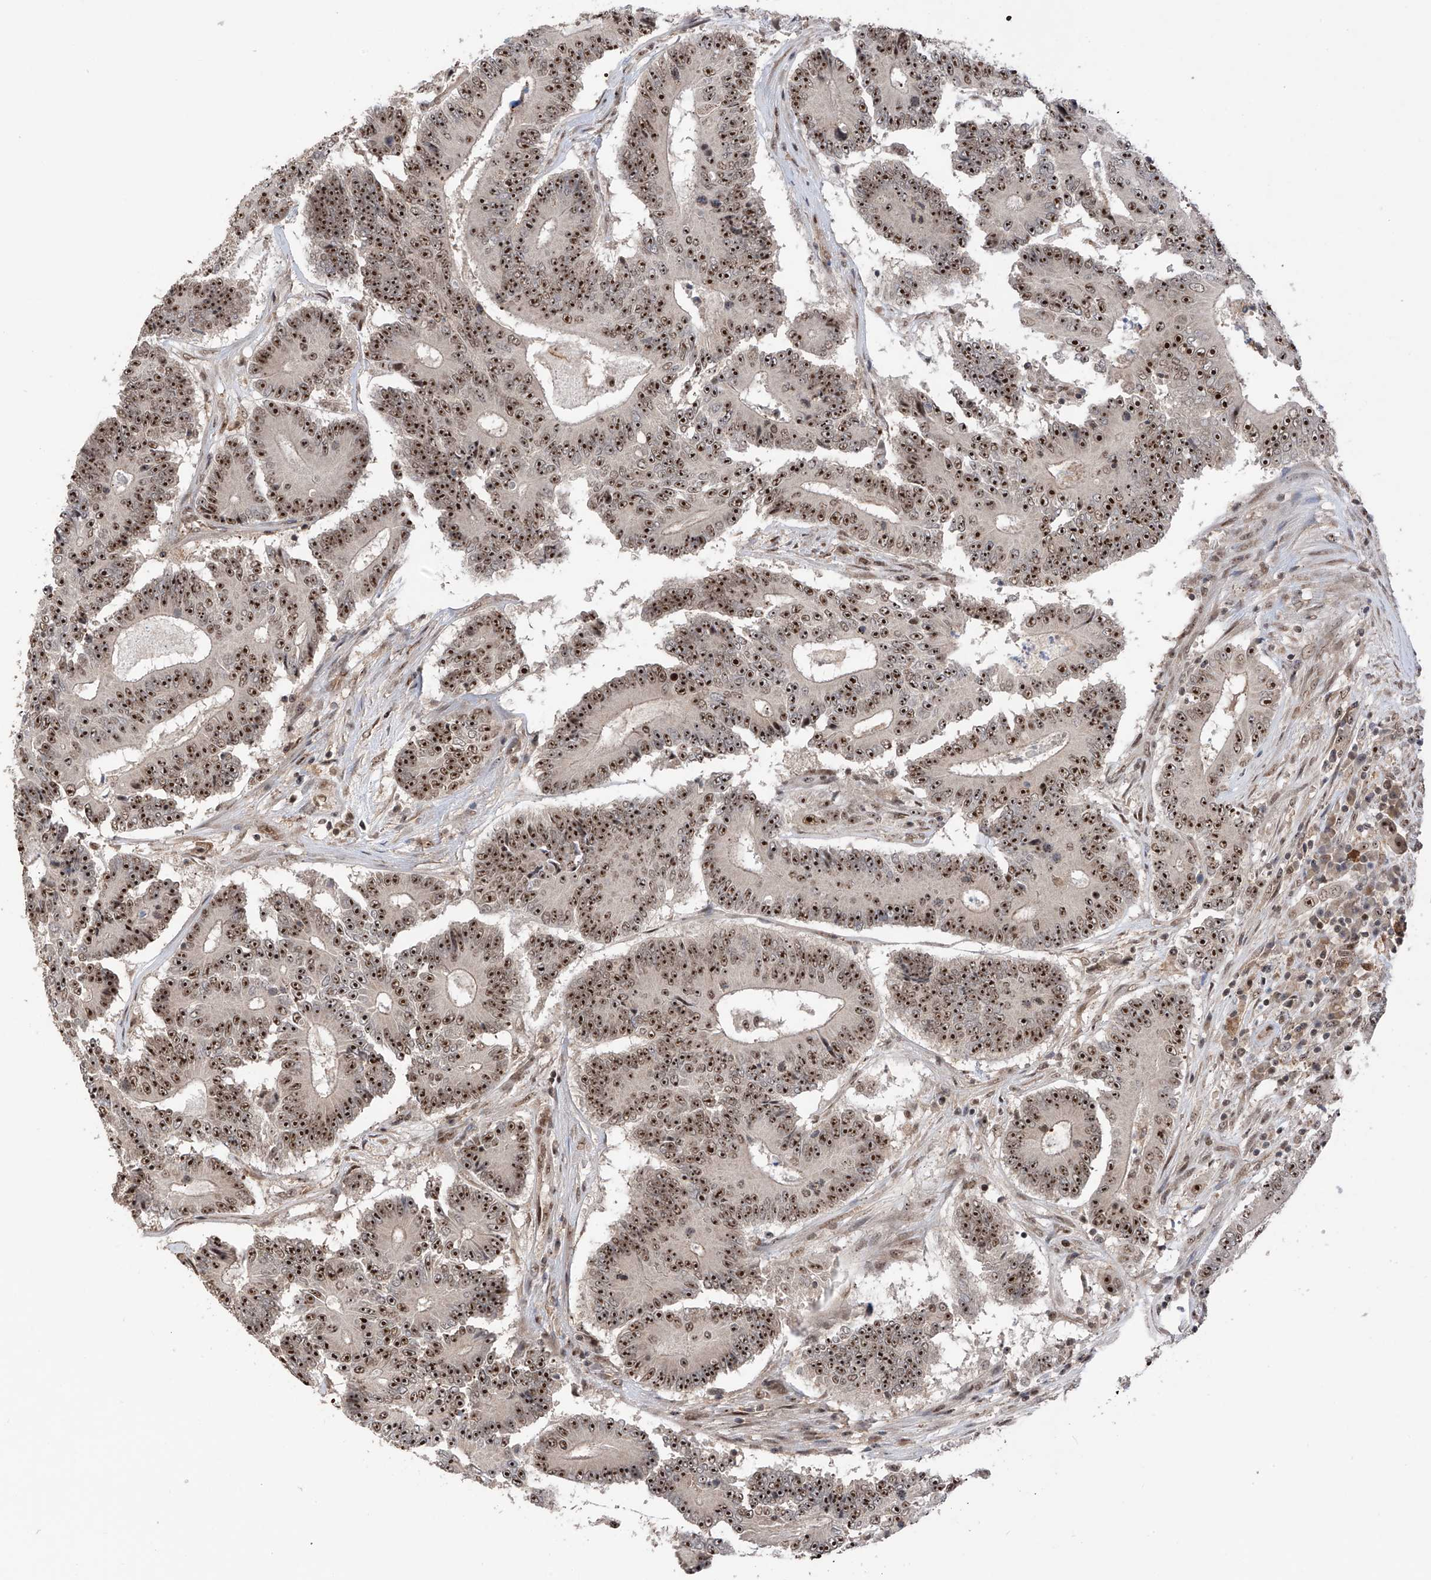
{"staining": {"intensity": "strong", "quantity": ">75%", "location": "nuclear"}, "tissue": "colorectal cancer", "cell_type": "Tumor cells", "image_type": "cancer", "snomed": [{"axis": "morphology", "description": "Adenocarcinoma, NOS"}, {"axis": "topography", "description": "Colon"}], "caption": "DAB immunohistochemical staining of adenocarcinoma (colorectal) shows strong nuclear protein positivity in about >75% of tumor cells.", "gene": "C1orf131", "patient": {"sex": "male", "age": 83}}